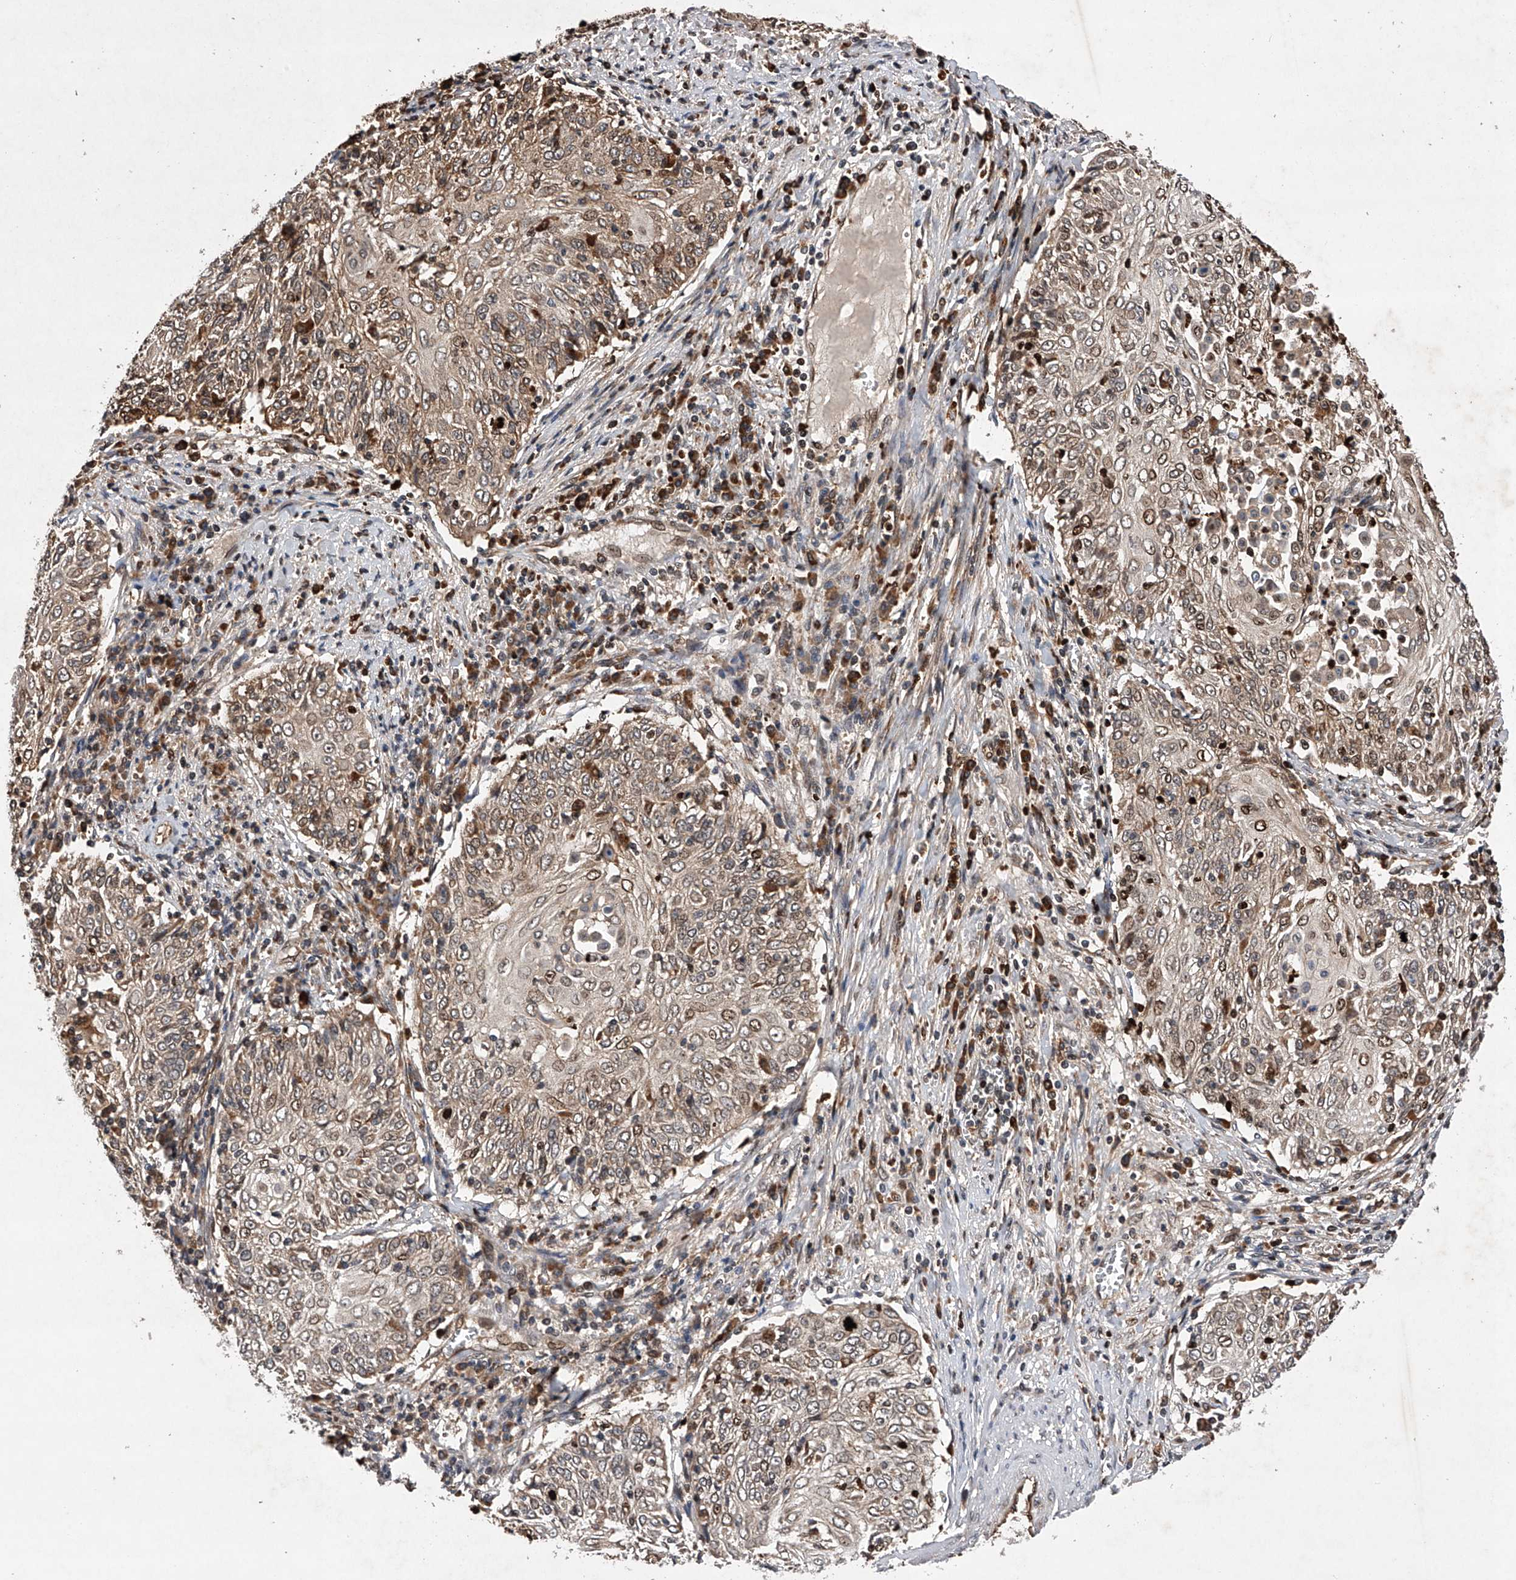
{"staining": {"intensity": "moderate", "quantity": "25%-75%", "location": "cytoplasmic/membranous,nuclear"}, "tissue": "cervical cancer", "cell_type": "Tumor cells", "image_type": "cancer", "snomed": [{"axis": "morphology", "description": "Squamous cell carcinoma, NOS"}, {"axis": "topography", "description": "Cervix"}], "caption": "Immunohistochemical staining of human cervical squamous cell carcinoma demonstrates medium levels of moderate cytoplasmic/membranous and nuclear protein positivity in about 25%-75% of tumor cells. Nuclei are stained in blue.", "gene": "MAP3K11", "patient": {"sex": "female", "age": 48}}